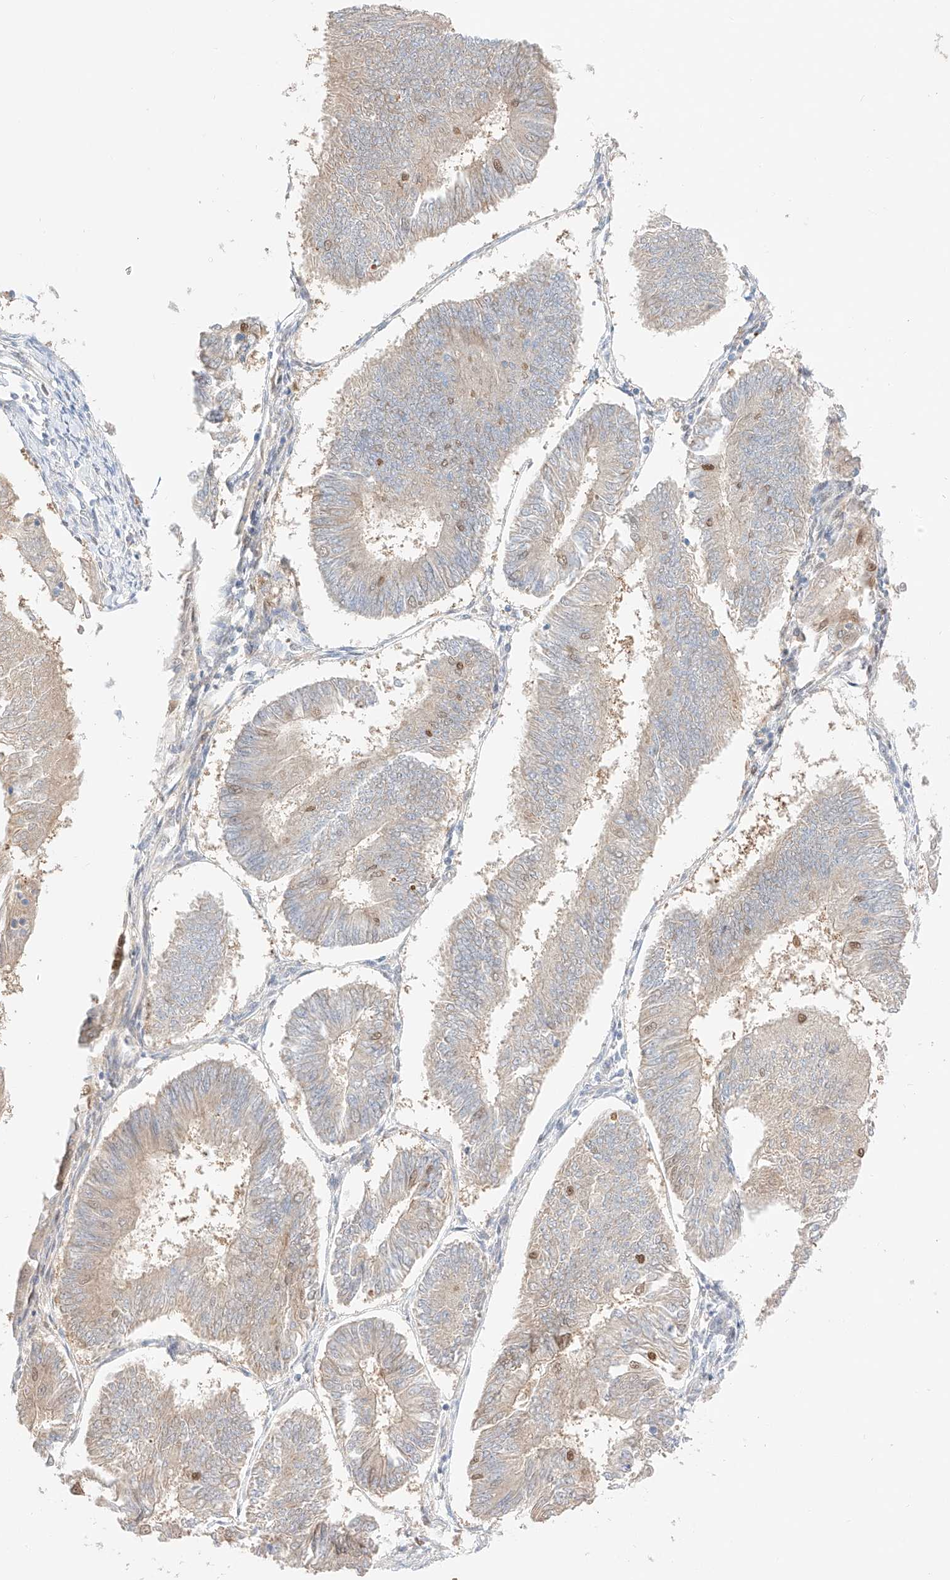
{"staining": {"intensity": "weak", "quantity": ">75%", "location": "cytoplasmic/membranous"}, "tissue": "endometrial cancer", "cell_type": "Tumor cells", "image_type": "cancer", "snomed": [{"axis": "morphology", "description": "Adenocarcinoma, NOS"}, {"axis": "topography", "description": "Endometrium"}], "caption": "Brown immunohistochemical staining in endometrial cancer reveals weak cytoplasmic/membranous positivity in about >75% of tumor cells. Using DAB (brown) and hematoxylin (blue) stains, captured at high magnification using brightfield microscopy.", "gene": "APIP", "patient": {"sex": "female", "age": 58}}